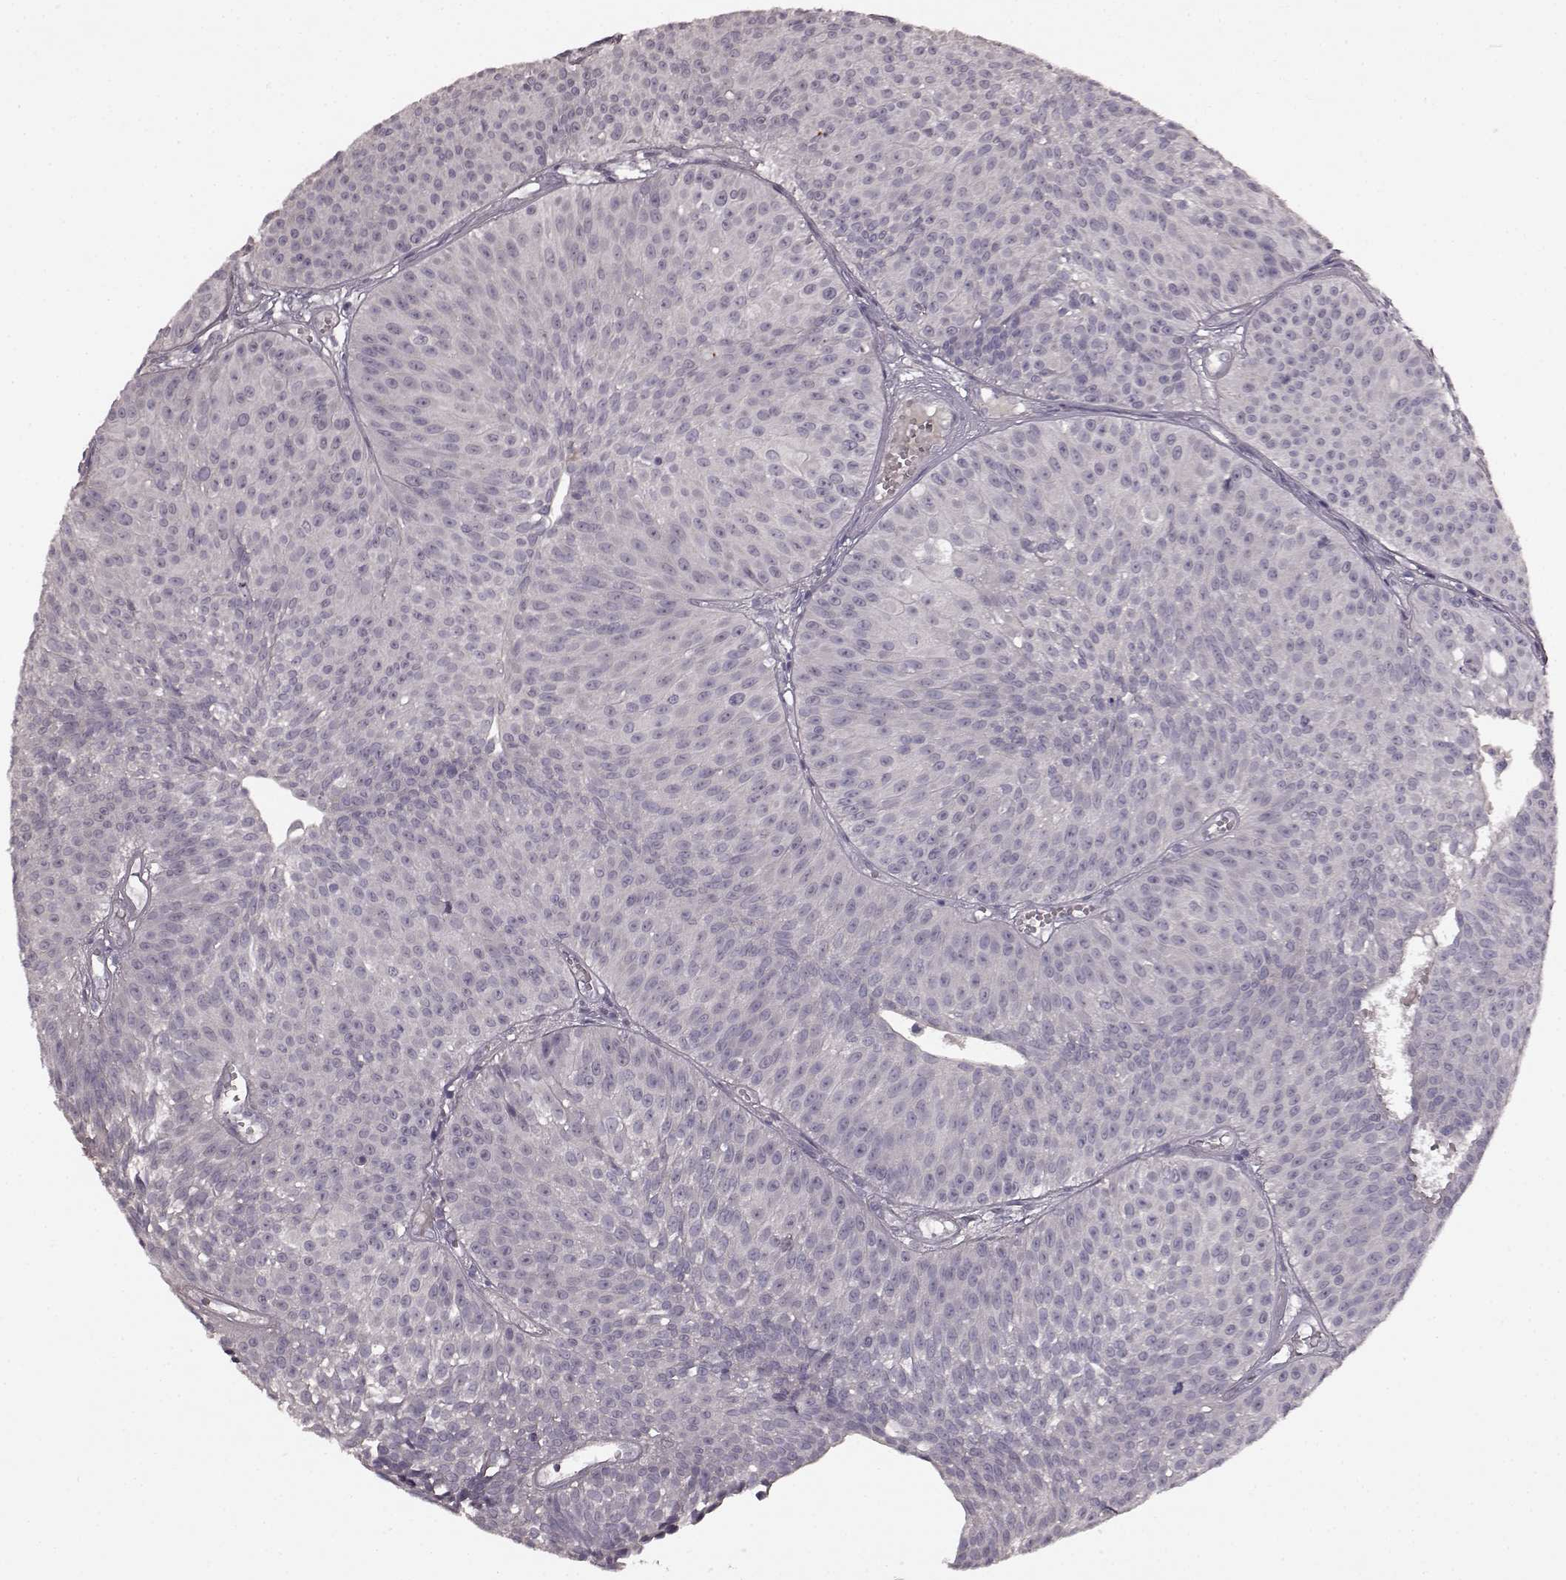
{"staining": {"intensity": "negative", "quantity": "none", "location": "none"}, "tissue": "urothelial cancer", "cell_type": "Tumor cells", "image_type": "cancer", "snomed": [{"axis": "morphology", "description": "Urothelial carcinoma, Low grade"}, {"axis": "topography", "description": "Urinary bladder"}], "caption": "Immunohistochemistry (IHC) of human urothelial cancer displays no positivity in tumor cells.", "gene": "SLC22A18", "patient": {"sex": "male", "age": 63}}